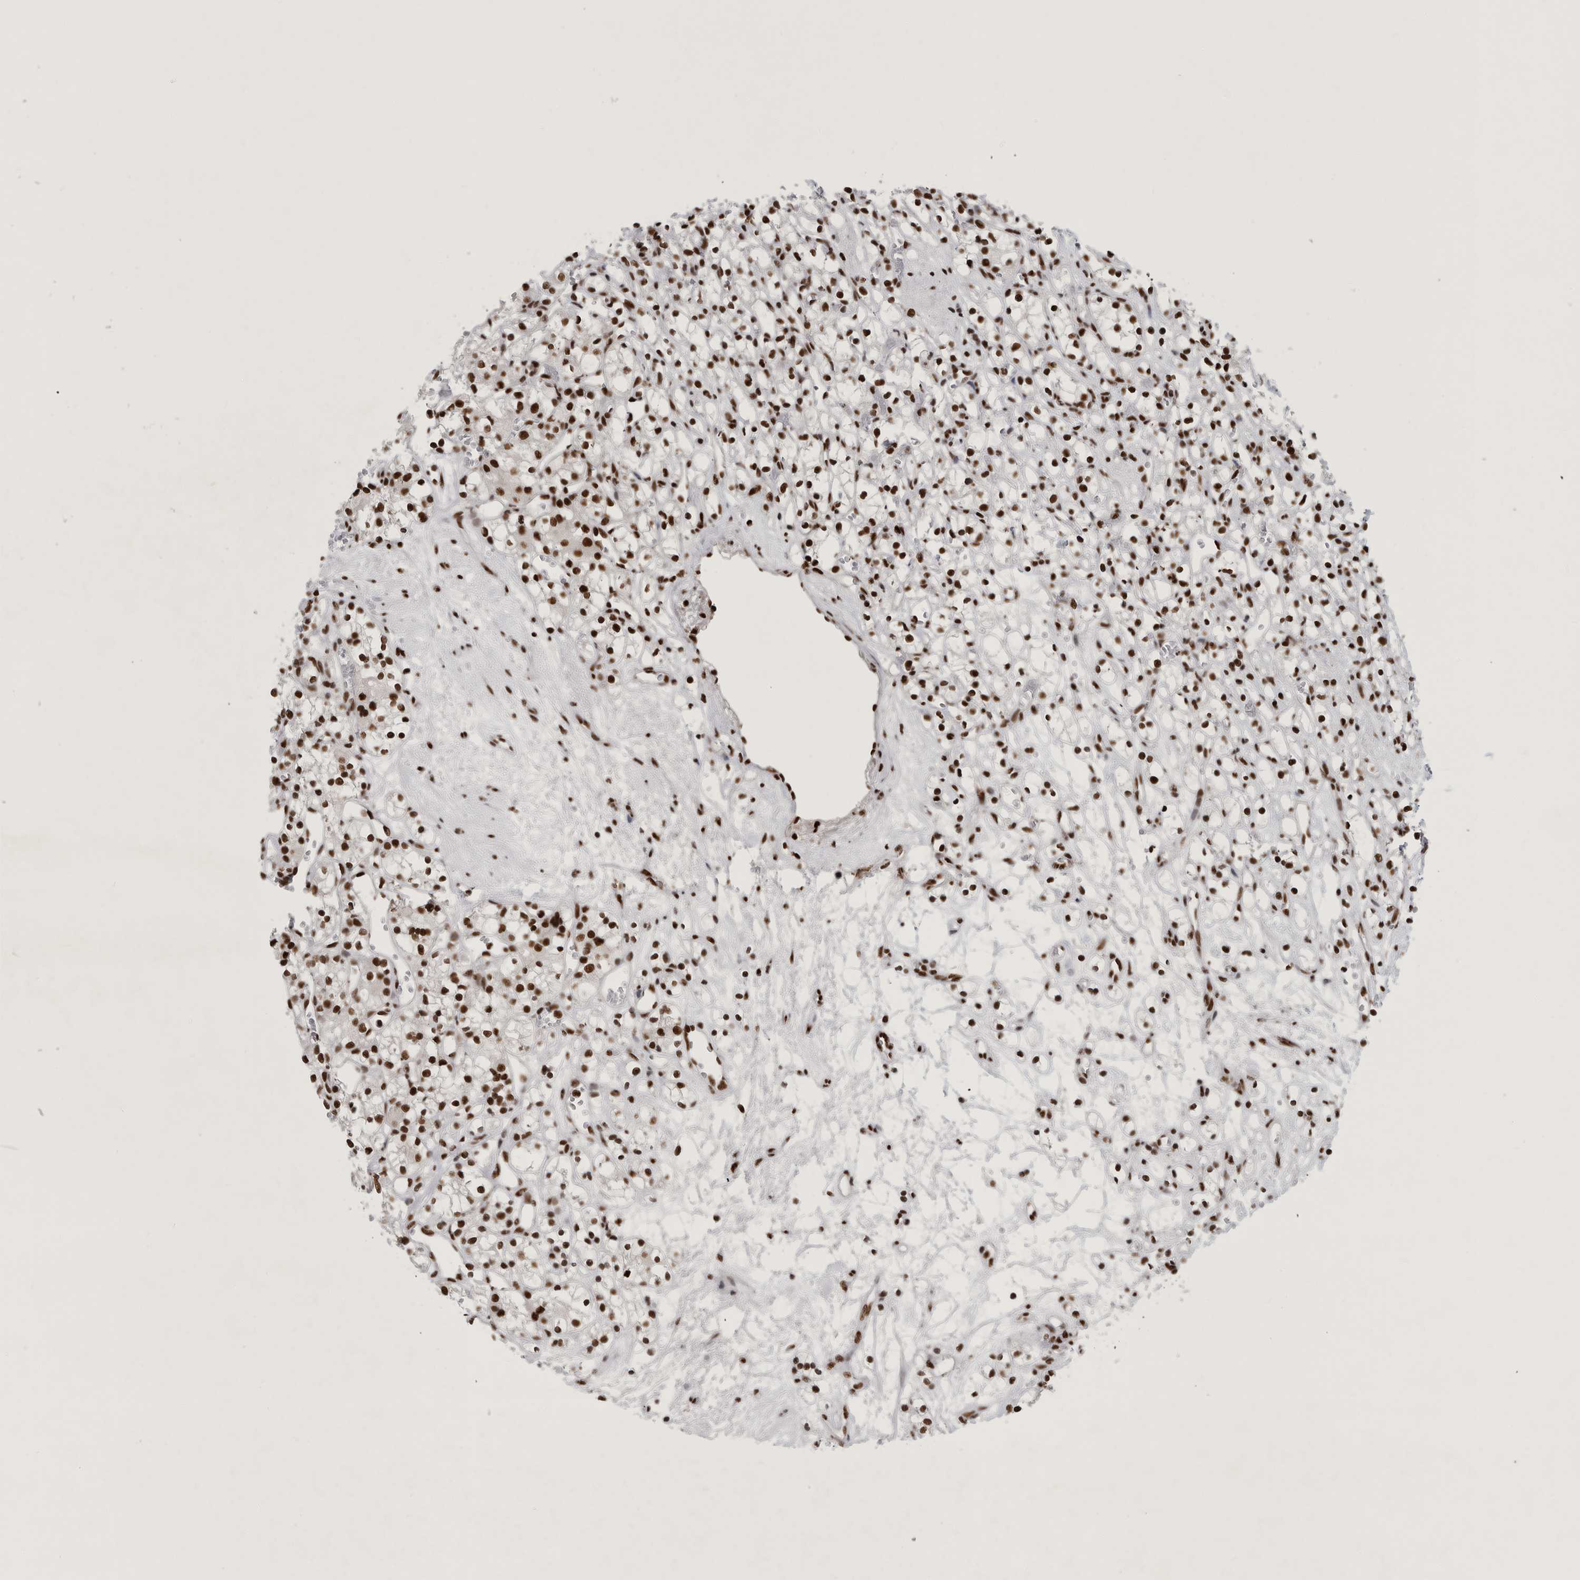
{"staining": {"intensity": "strong", "quantity": ">75%", "location": "nuclear"}, "tissue": "renal cancer", "cell_type": "Tumor cells", "image_type": "cancer", "snomed": [{"axis": "morphology", "description": "Adenocarcinoma, NOS"}, {"axis": "topography", "description": "Kidney"}], "caption": "DAB immunohistochemical staining of adenocarcinoma (renal) reveals strong nuclear protein expression in approximately >75% of tumor cells. Using DAB (brown) and hematoxylin (blue) stains, captured at high magnification using brightfield microscopy.", "gene": "BCLAF1", "patient": {"sex": "female", "age": 59}}